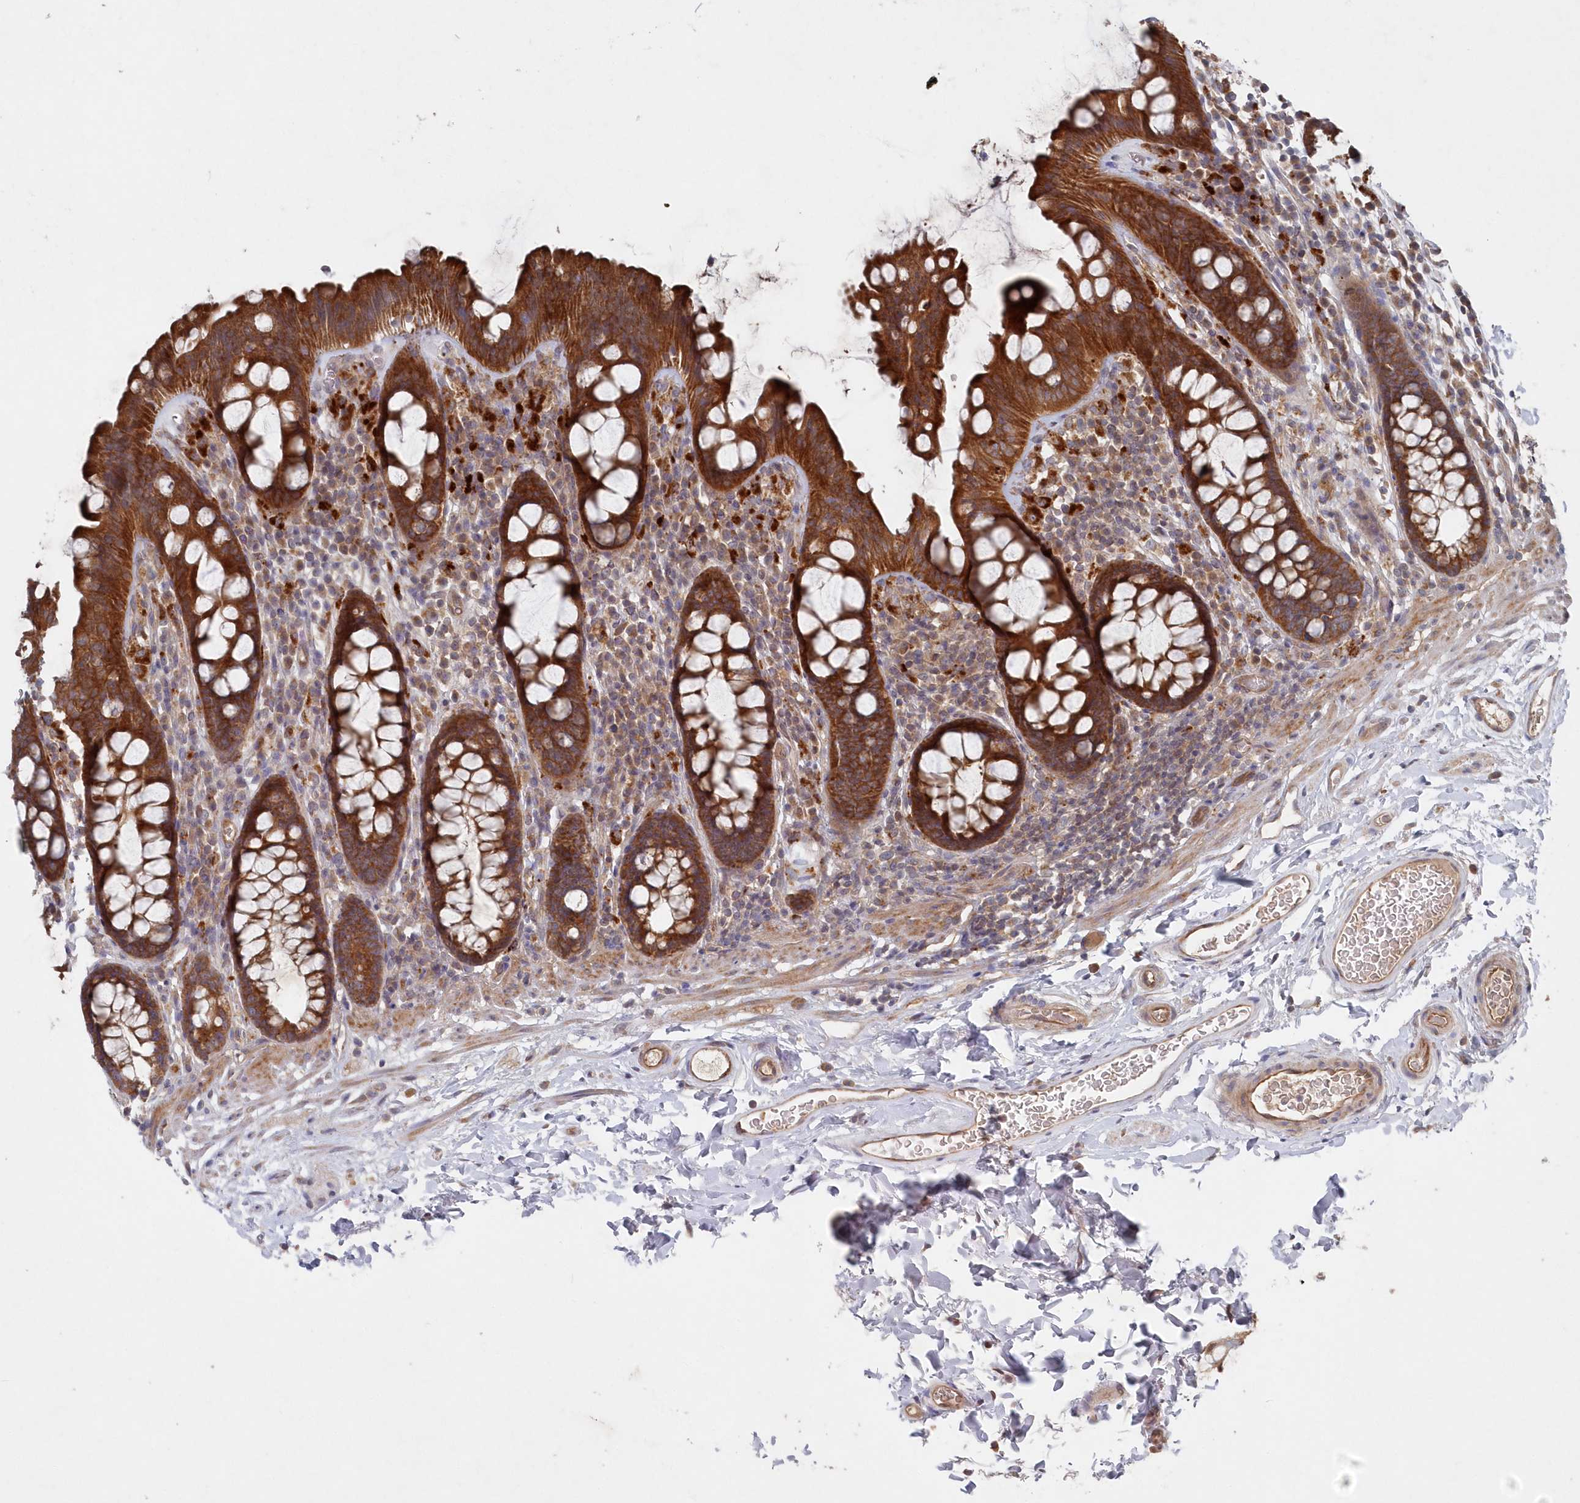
{"staining": {"intensity": "moderate", "quantity": ">75%", "location": "cytoplasmic/membranous"}, "tissue": "colon", "cell_type": "Endothelial cells", "image_type": "normal", "snomed": [{"axis": "morphology", "description": "Normal tissue, NOS"}, {"axis": "topography", "description": "Colon"}], "caption": "This is an image of immunohistochemistry (IHC) staining of unremarkable colon, which shows moderate staining in the cytoplasmic/membranous of endothelial cells.", "gene": "ASNSD1", "patient": {"sex": "female", "age": 80}}